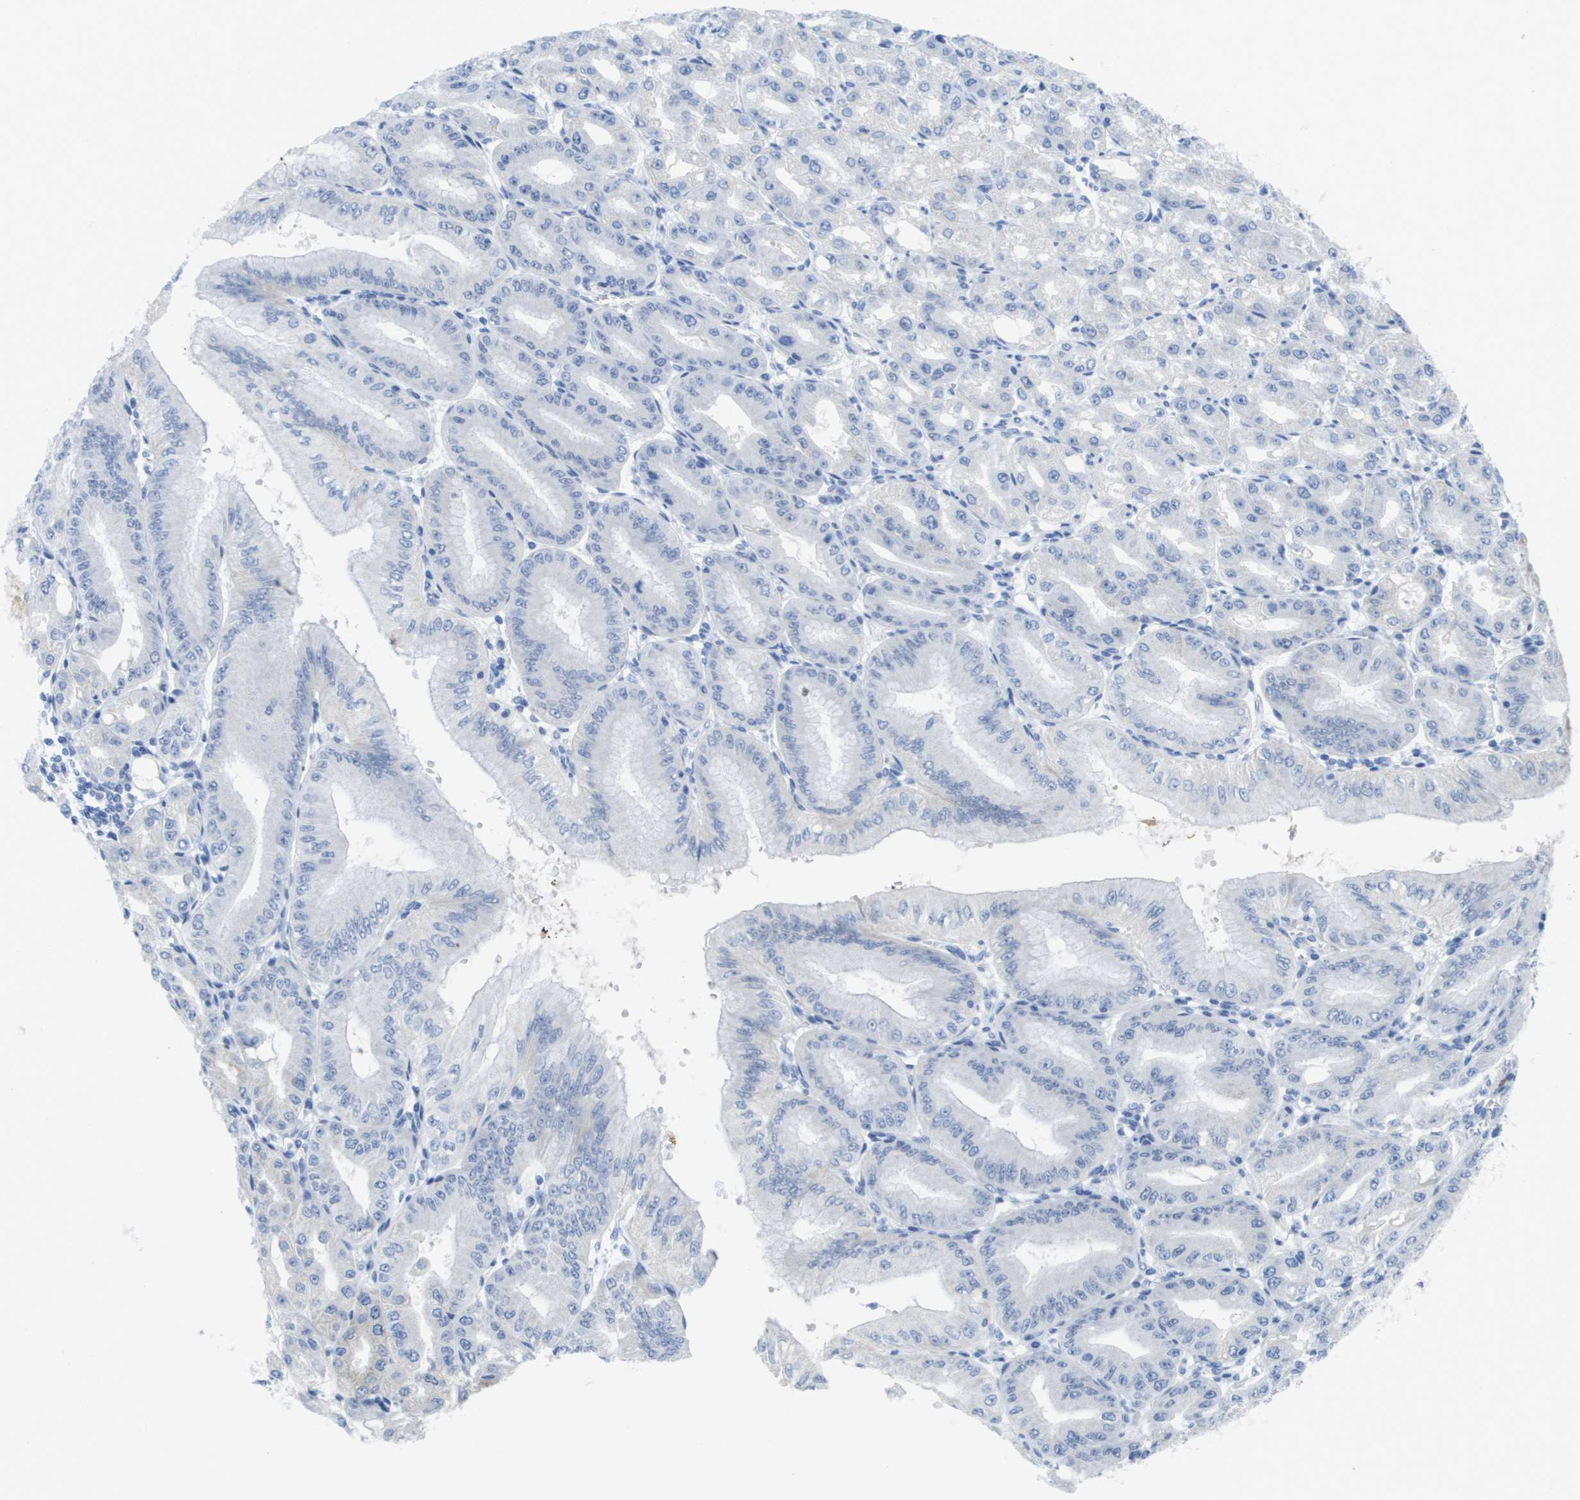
{"staining": {"intensity": "moderate", "quantity": "25%-75%", "location": "cytoplasmic/membranous"}, "tissue": "stomach", "cell_type": "Glandular cells", "image_type": "normal", "snomed": [{"axis": "morphology", "description": "Normal tissue, NOS"}, {"axis": "topography", "description": "Stomach, lower"}], "caption": "Stomach stained for a protein demonstrates moderate cytoplasmic/membranous positivity in glandular cells.", "gene": "PDE4A", "patient": {"sex": "male", "age": 71}}